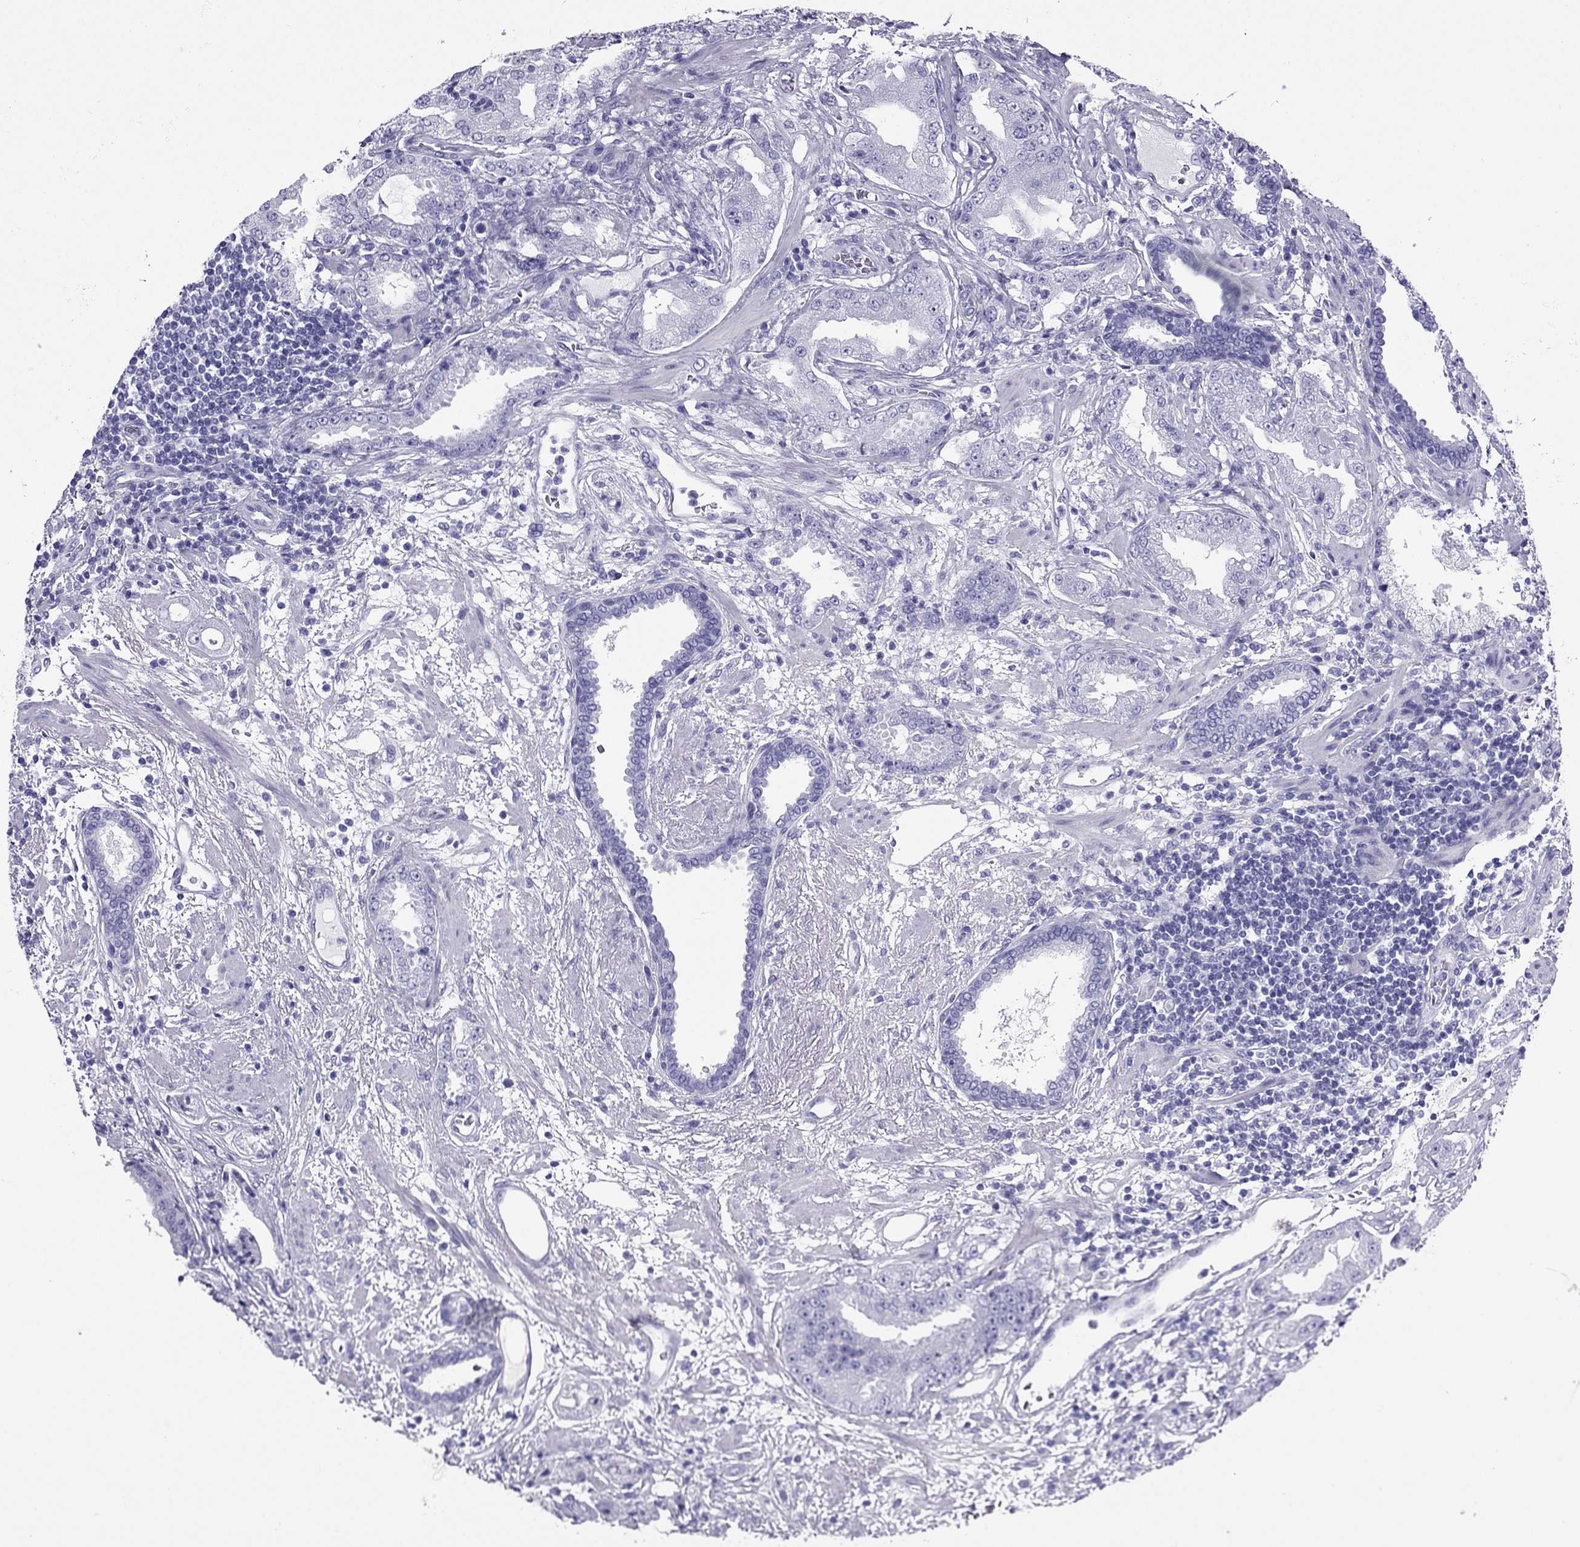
{"staining": {"intensity": "negative", "quantity": "none", "location": "none"}, "tissue": "prostate cancer", "cell_type": "Tumor cells", "image_type": "cancer", "snomed": [{"axis": "morphology", "description": "Adenocarcinoma, Low grade"}, {"axis": "topography", "description": "Prostate"}], "caption": "Tumor cells are negative for protein expression in human adenocarcinoma (low-grade) (prostate). (Stains: DAB (3,3'-diaminobenzidine) immunohistochemistry (IHC) with hematoxylin counter stain, Microscopy: brightfield microscopy at high magnification).", "gene": "PDE6A", "patient": {"sex": "male", "age": 62}}